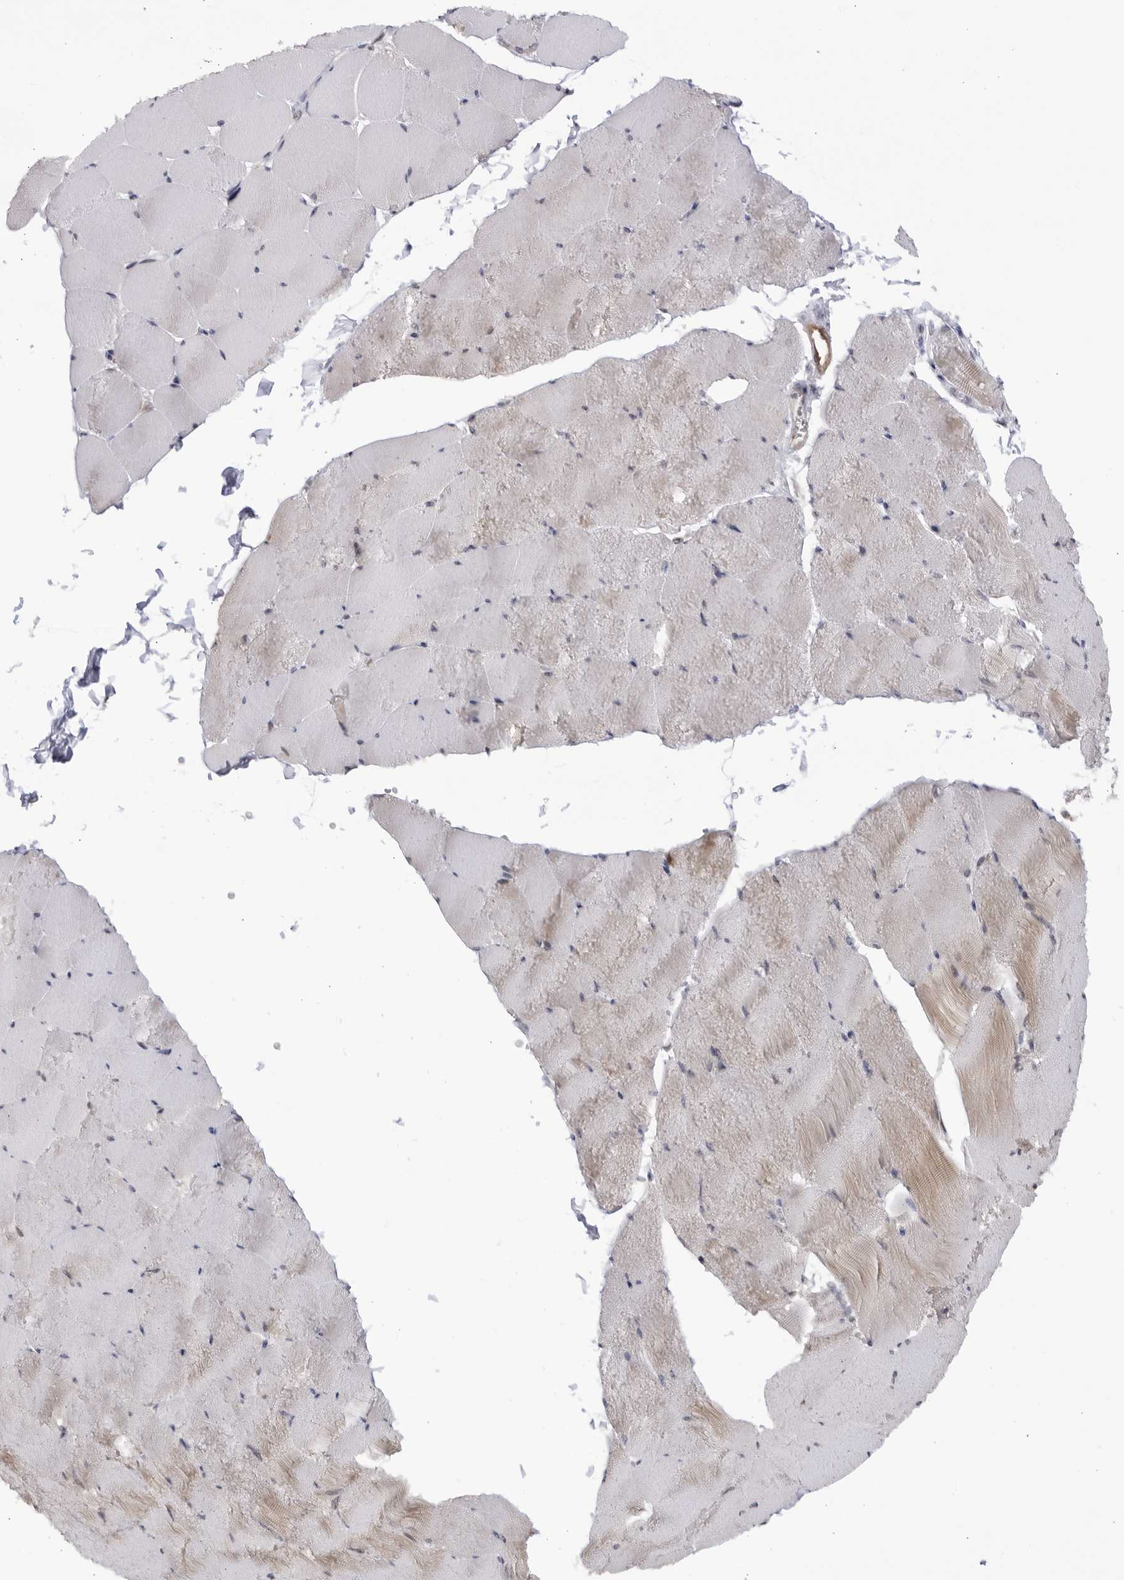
{"staining": {"intensity": "moderate", "quantity": "<25%", "location": "cytoplasmic/membranous"}, "tissue": "skeletal muscle", "cell_type": "Myocytes", "image_type": "normal", "snomed": [{"axis": "morphology", "description": "Normal tissue, NOS"}, {"axis": "topography", "description": "Skeletal muscle"}], "caption": "DAB (3,3'-diaminobenzidine) immunohistochemical staining of normal skeletal muscle shows moderate cytoplasmic/membranous protein expression in approximately <25% of myocytes. Using DAB (3,3'-diaminobenzidine) (brown) and hematoxylin (blue) stains, captured at high magnification using brightfield microscopy.", "gene": "CNBD1", "patient": {"sex": "male", "age": 62}}